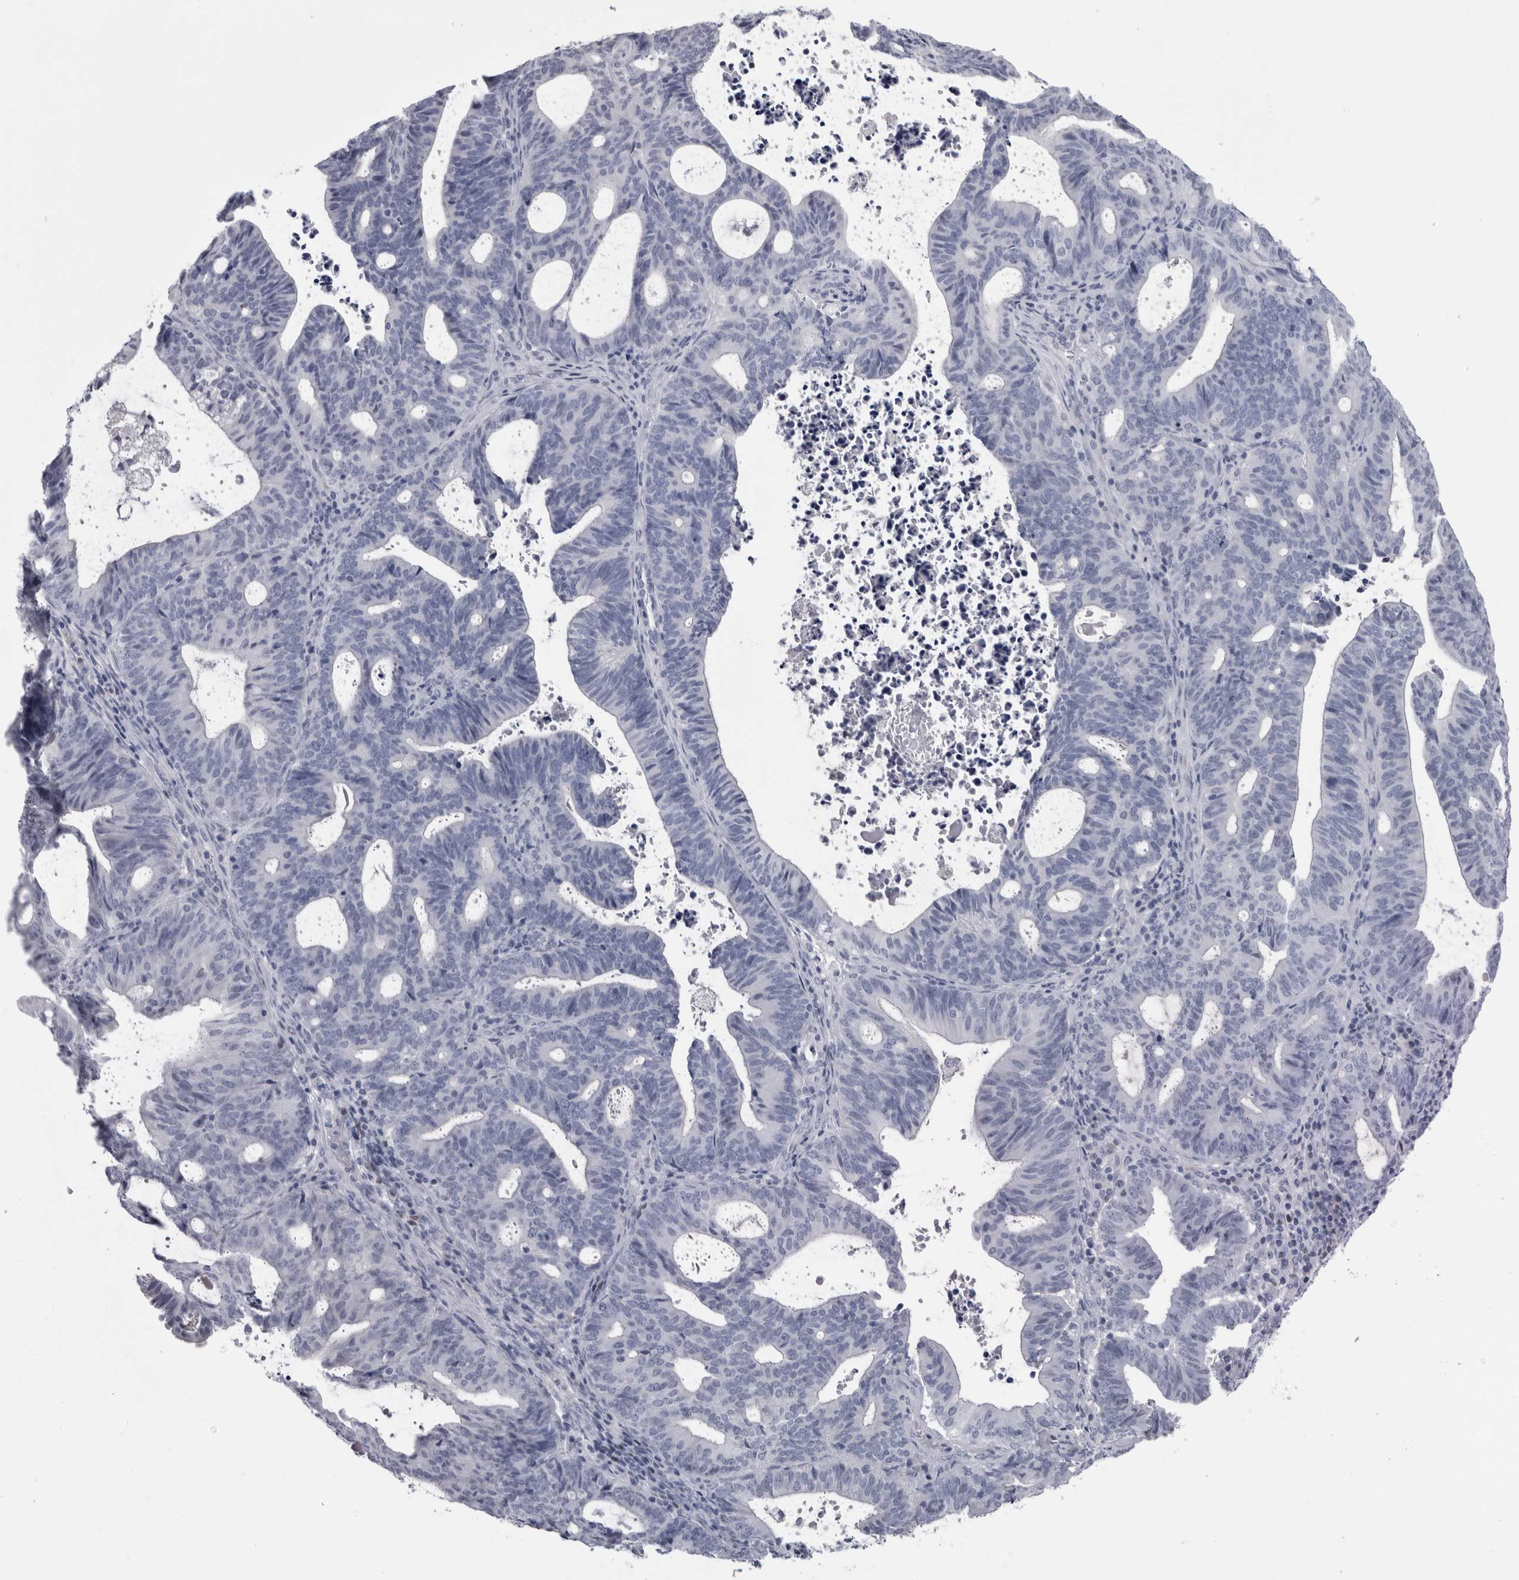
{"staining": {"intensity": "negative", "quantity": "none", "location": "none"}, "tissue": "endometrial cancer", "cell_type": "Tumor cells", "image_type": "cancer", "snomed": [{"axis": "morphology", "description": "Adenocarcinoma, NOS"}, {"axis": "topography", "description": "Uterus"}], "caption": "DAB (3,3'-diaminobenzidine) immunohistochemical staining of human endometrial cancer (adenocarcinoma) exhibits no significant positivity in tumor cells.", "gene": "PAX5", "patient": {"sex": "female", "age": 83}}